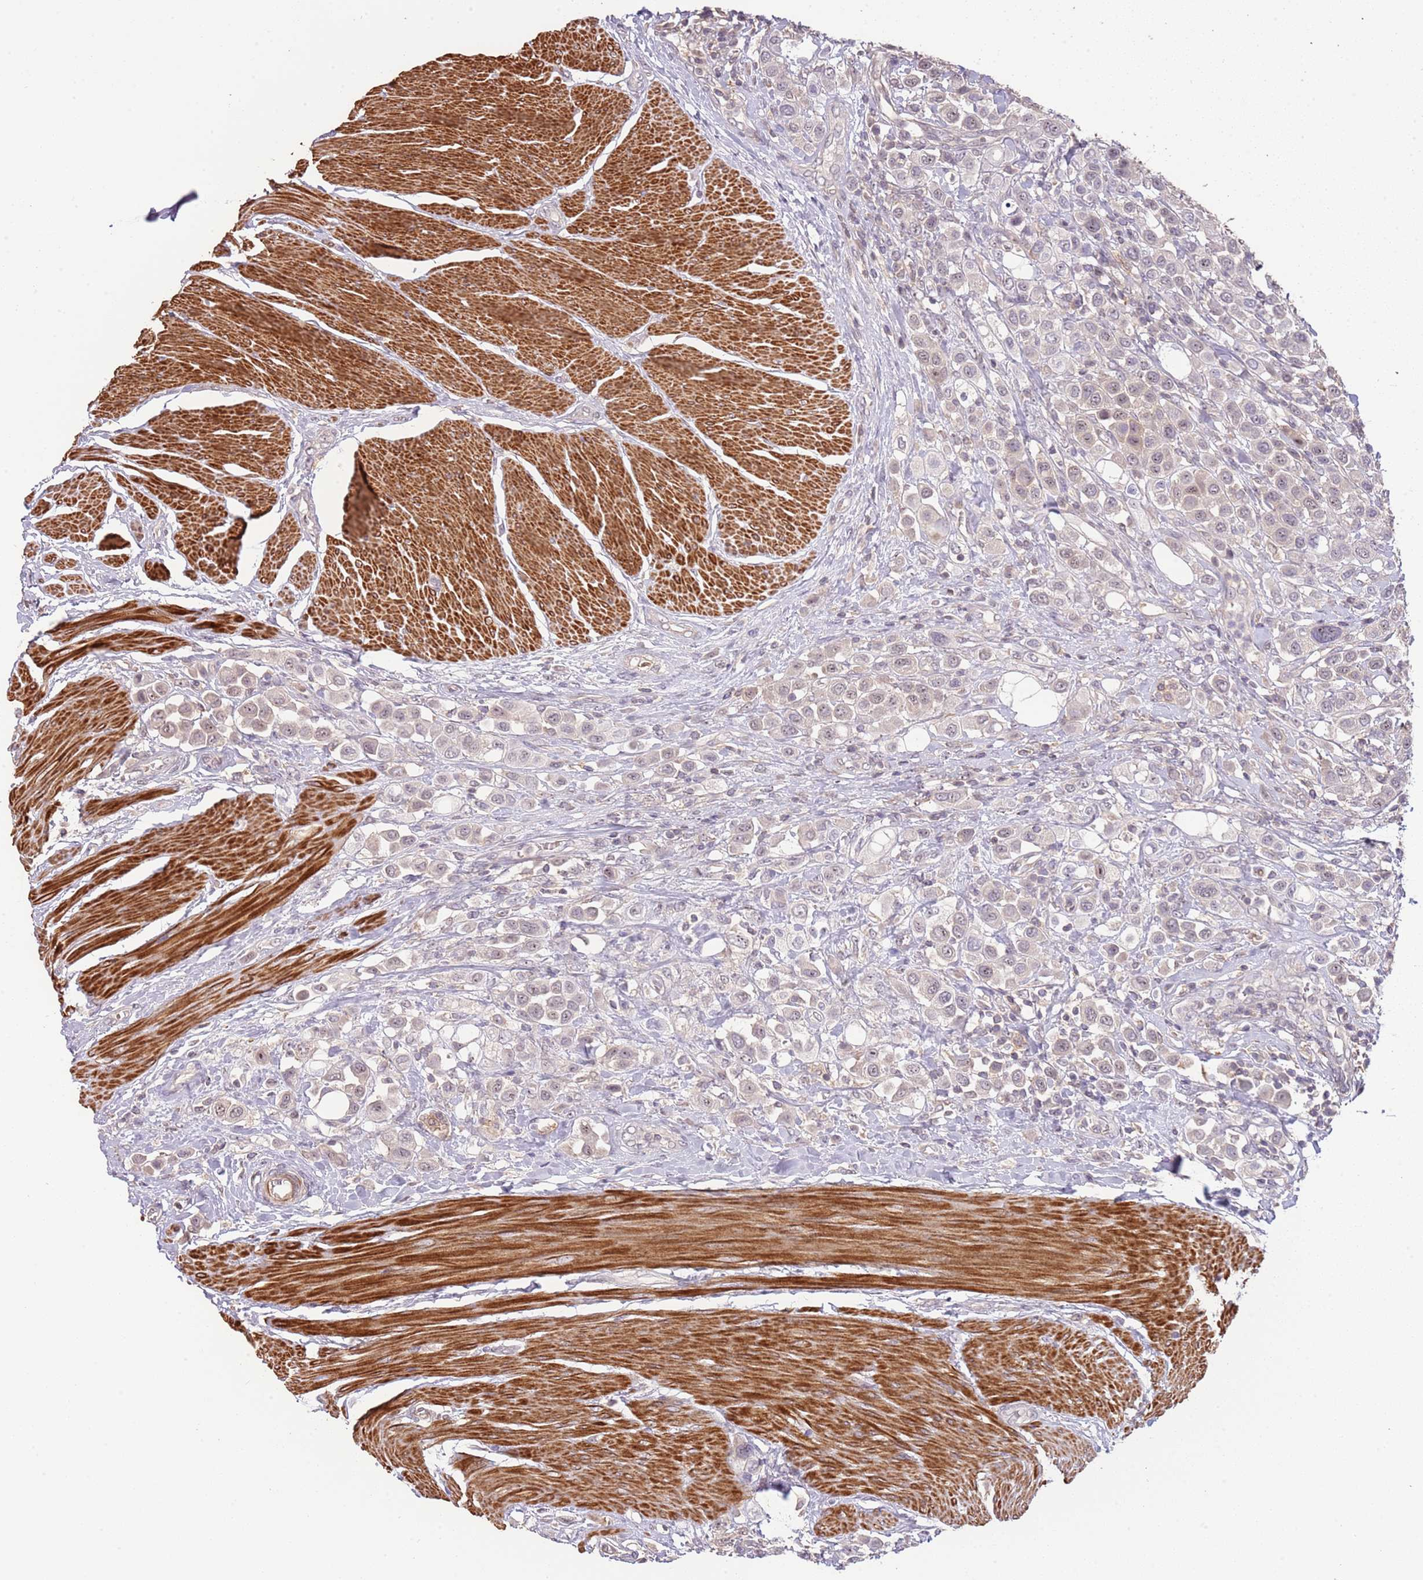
{"staining": {"intensity": "negative", "quantity": "none", "location": "none"}, "tissue": "urothelial cancer", "cell_type": "Tumor cells", "image_type": "cancer", "snomed": [{"axis": "morphology", "description": "Urothelial carcinoma, High grade"}, {"axis": "topography", "description": "Urinary bladder"}], "caption": "Urothelial cancer stained for a protein using IHC reveals no staining tumor cells.", "gene": "ADTRP", "patient": {"sex": "male", "age": 50}}